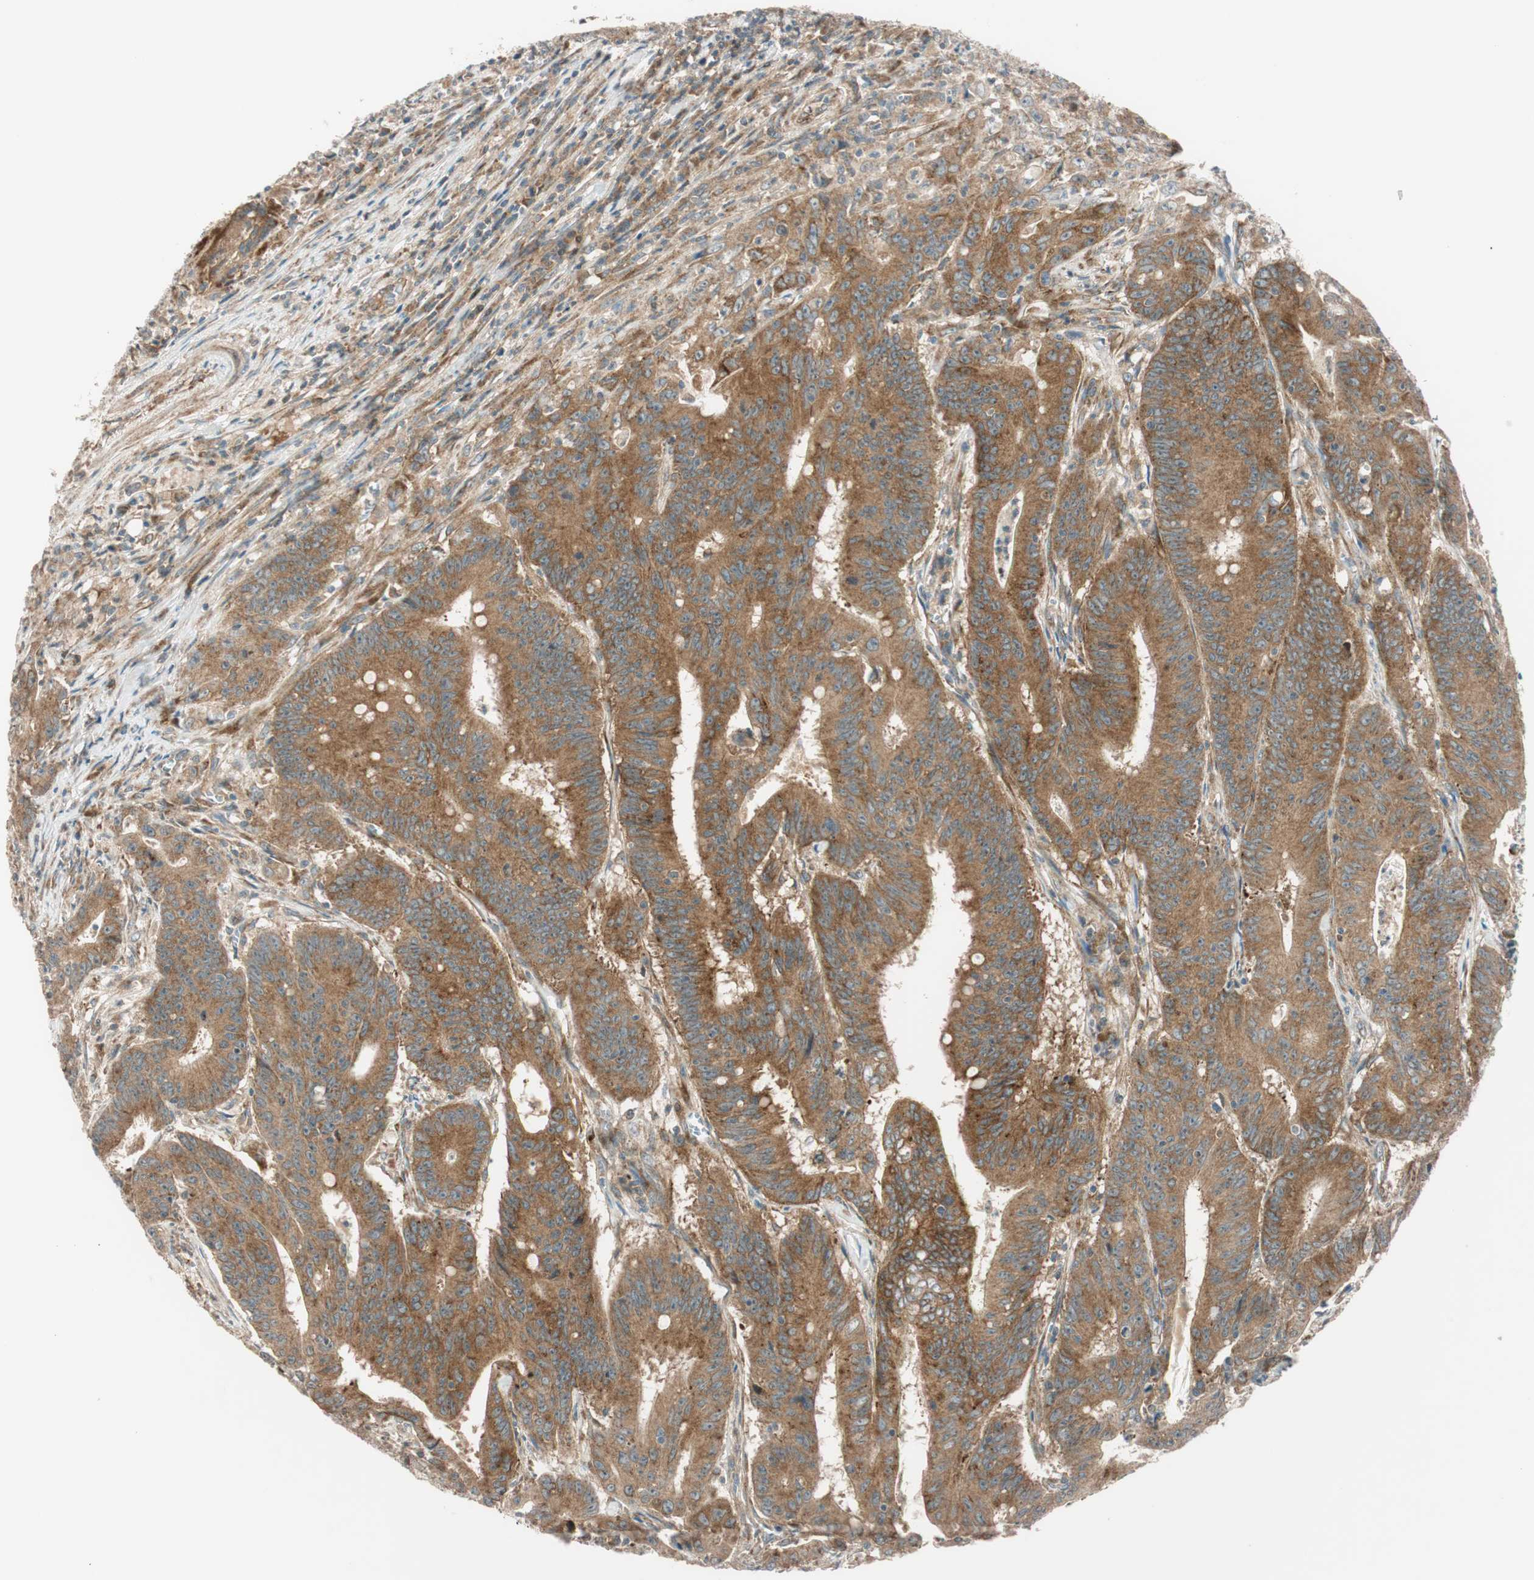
{"staining": {"intensity": "strong", "quantity": ">75%", "location": "cytoplasmic/membranous"}, "tissue": "colorectal cancer", "cell_type": "Tumor cells", "image_type": "cancer", "snomed": [{"axis": "morphology", "description": "Adenocarcinoma, NOS"}, {"axis": "topography", "description": "Colon"}], "caption": "Strong cytoplasmic/membranous staining for a protein is seen in about >75% of tumor cells of colorectal cancer (adenocarcinoma) using immunohistochemistry (IHC).", "gene": "ABI1", "patient": {"sex": "male", "age": 45}}